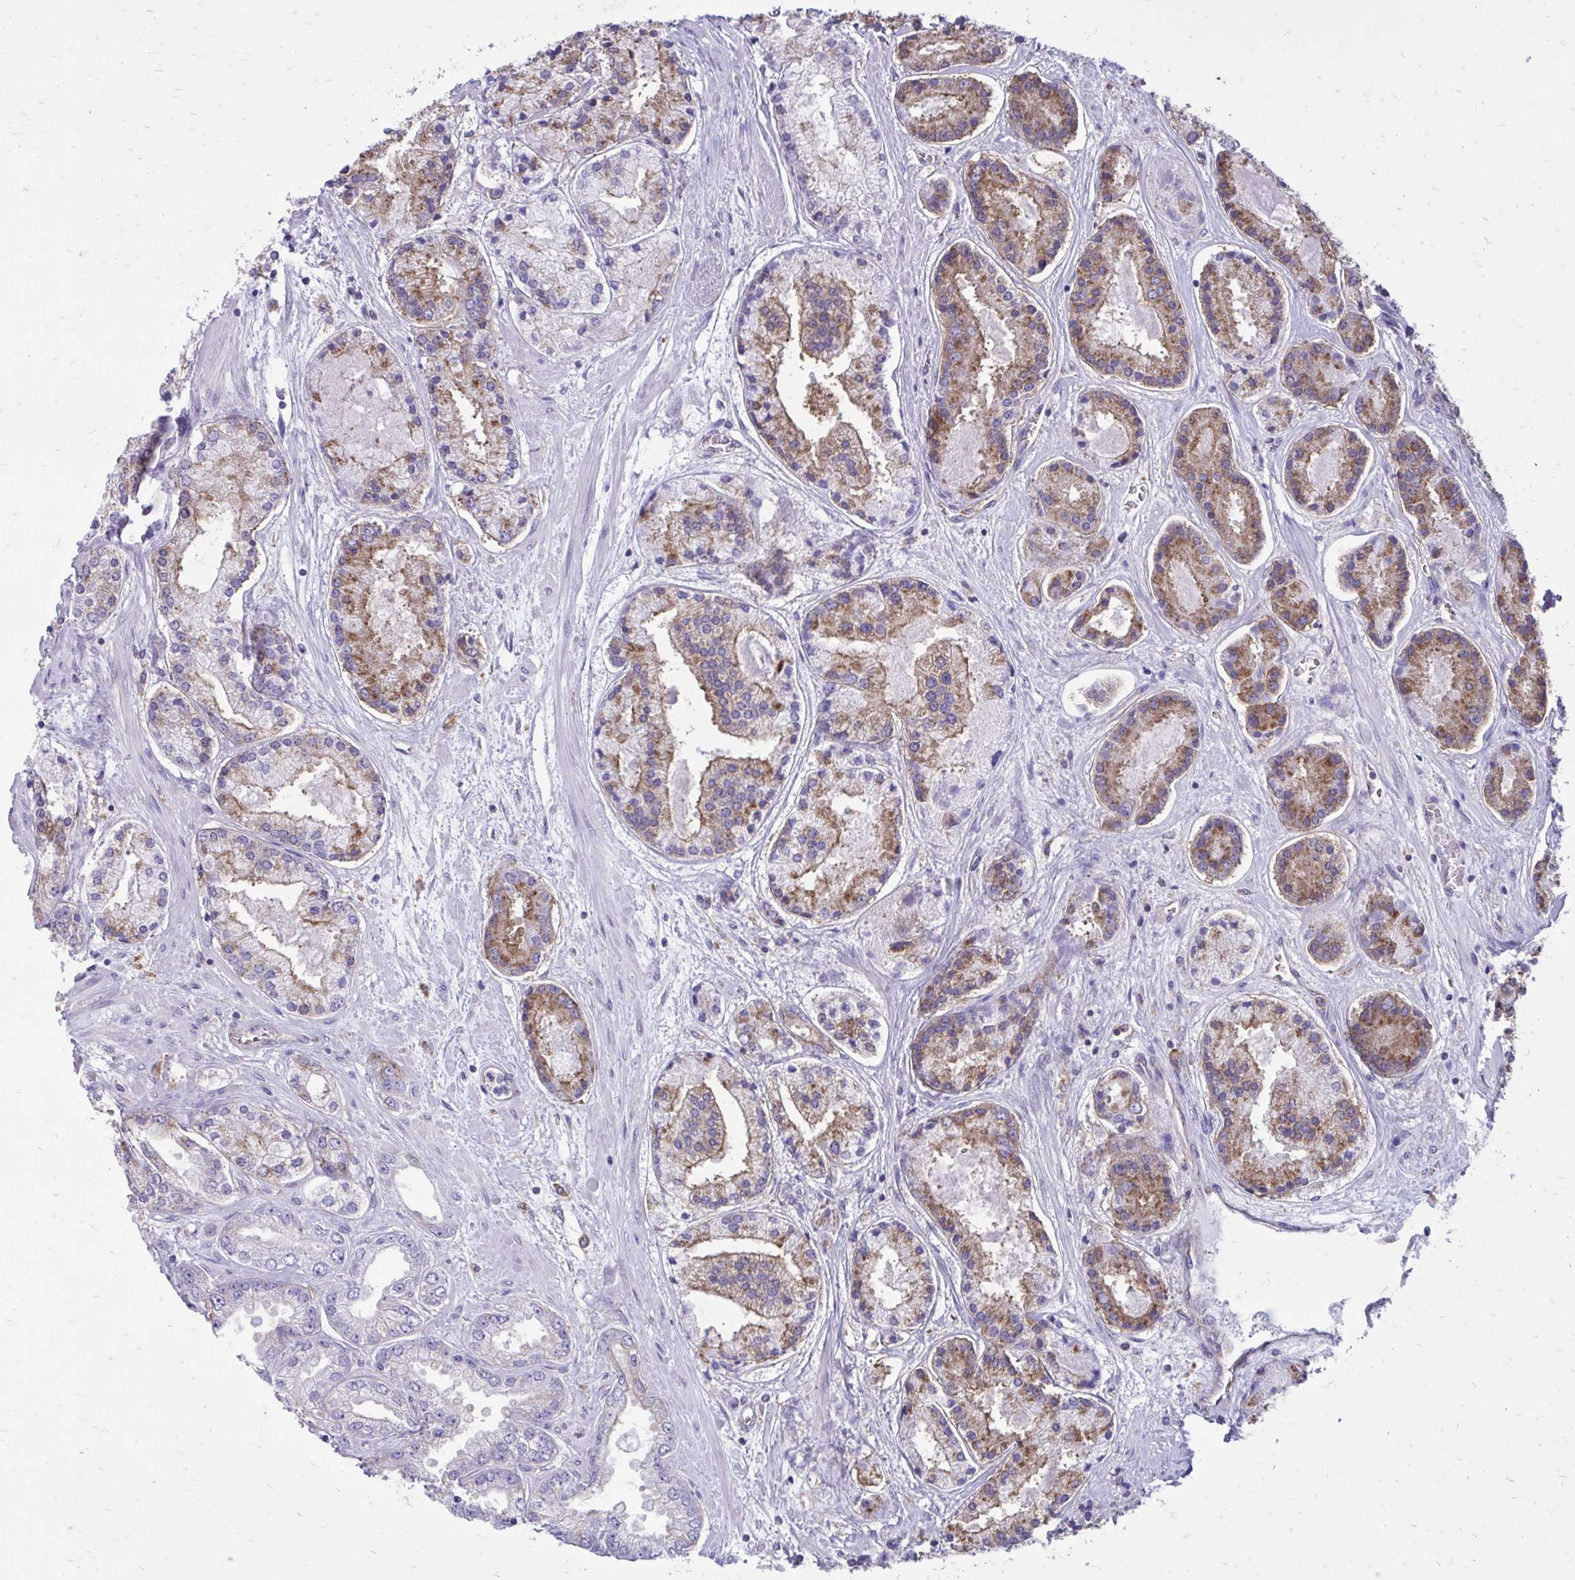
{"staining": {"intensity": "moderate", "quantity": "25%-75%", "location": "cytoplasmic/membranous"}, "tissue": "prostate cancer", "cell_type": "Tumor cells", "image_type": "cancer", "snomed": [{"axis": "morphology", "description": "Adenocarcinoma, High grade"}, {"axis": "topography", "description": "Prostate"}], "caption": "Protein analysis of adenocarcinoma (high-grade) (prostate) tissue displays moderate cytoplasmic/membranous positivity in about 25%-75% of tumor cells.", "gene": "CLTA", "patient": {"sex": "male", "age": 67}}